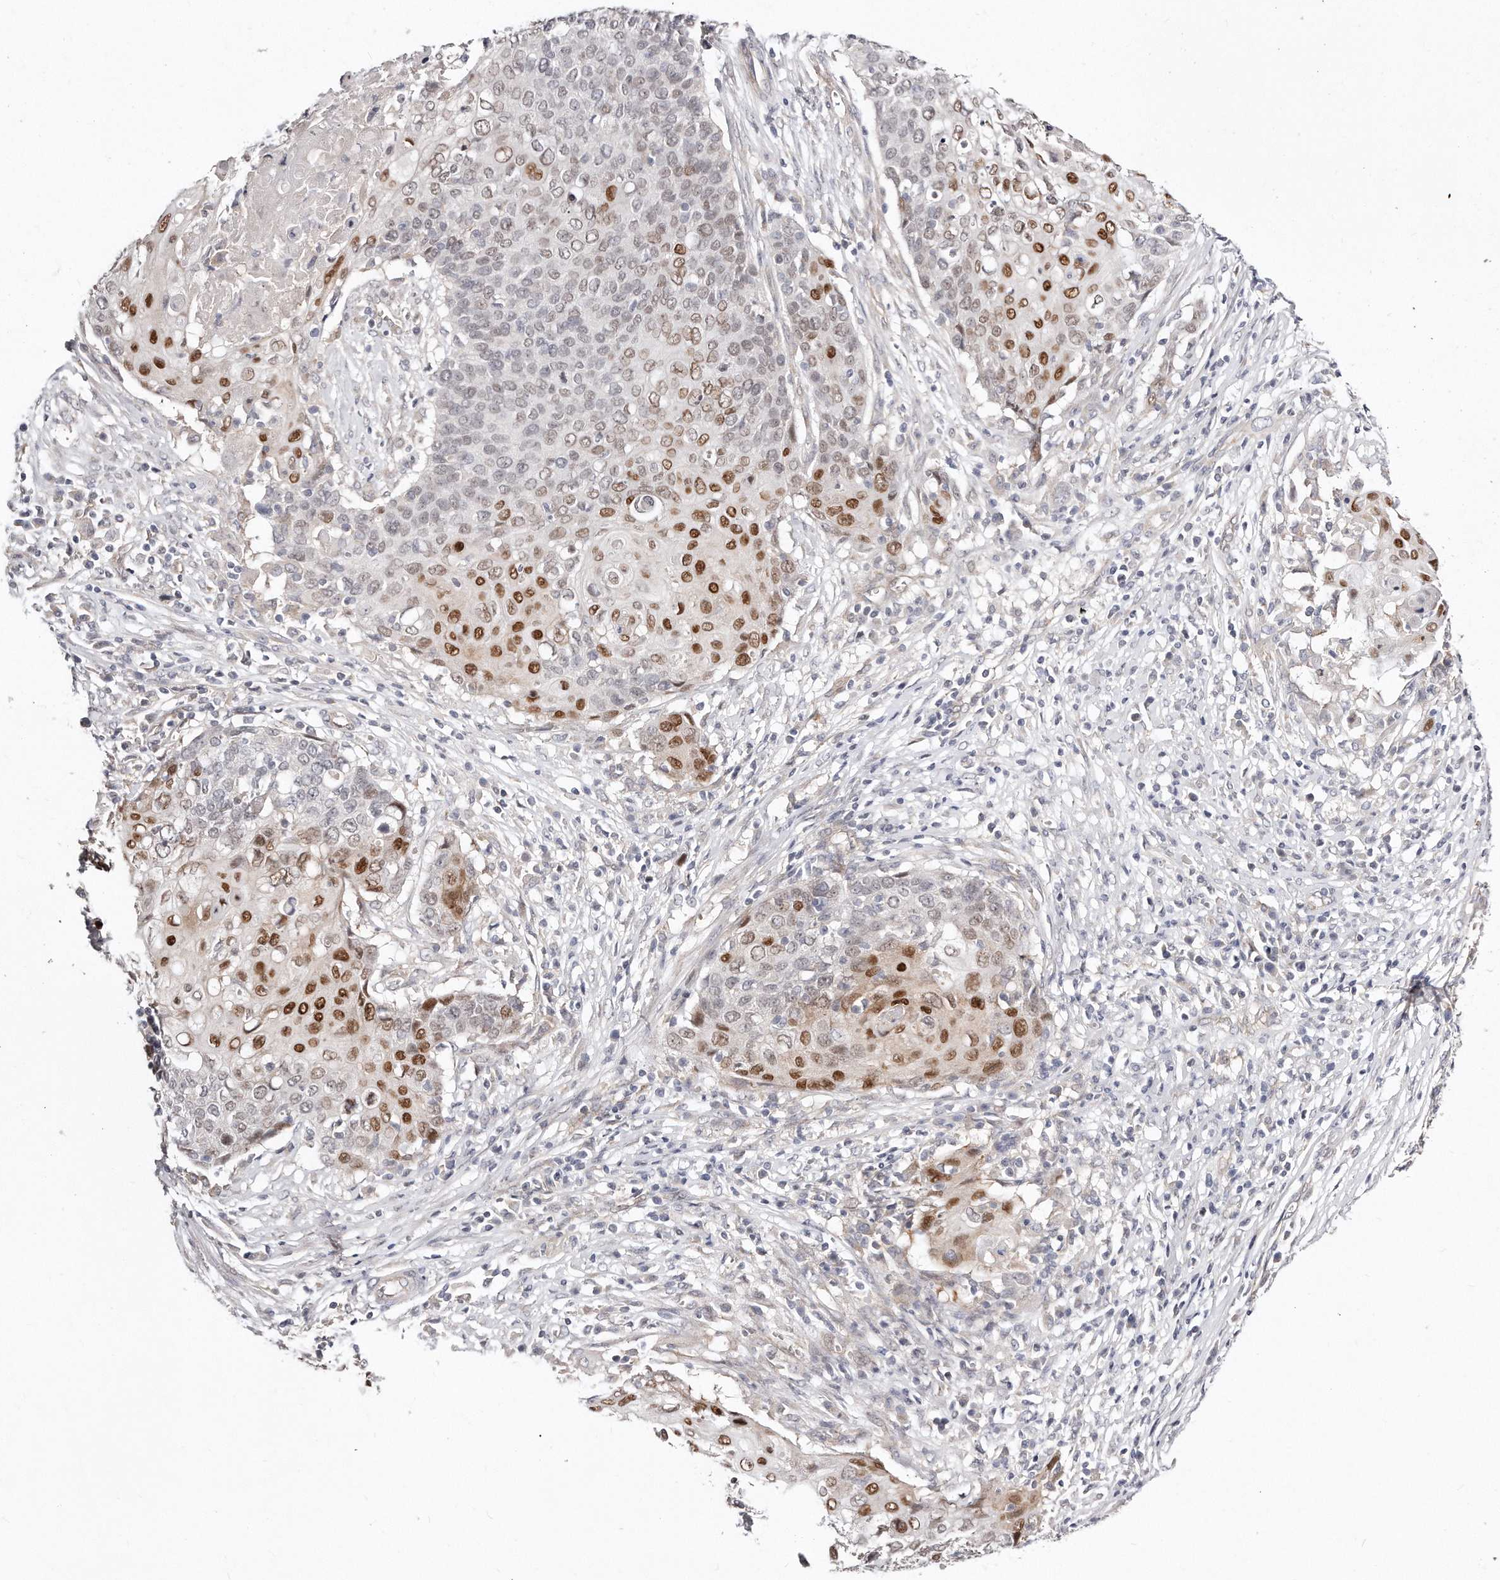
{"staining": {"intensity": "strong", "quantity": "25%-75%", "location": "nuclear"}, "tissue": "cervical cancer", "cell_type": "Tumor cells", "image_type": "cancer", "snomed": [{"axis": "morphology", "description": "Squamous cell carcinoma, NOS"}, {"axis": "topography", "description": "Cervix"}], "caption": "IHC staining of cervical cancer, which displays high levels of strong nuclear staining in about 25%-75% of tumor cells indicating strong nuclear protein staining. The staining was performed using DAB (3,3'-diaminobenzidine) (brown) for protein detection and nuclei were counterstained in hematoxylin (blue).", "gene": "CASZ1", "patient": {"sex": "female", "age": 39}}